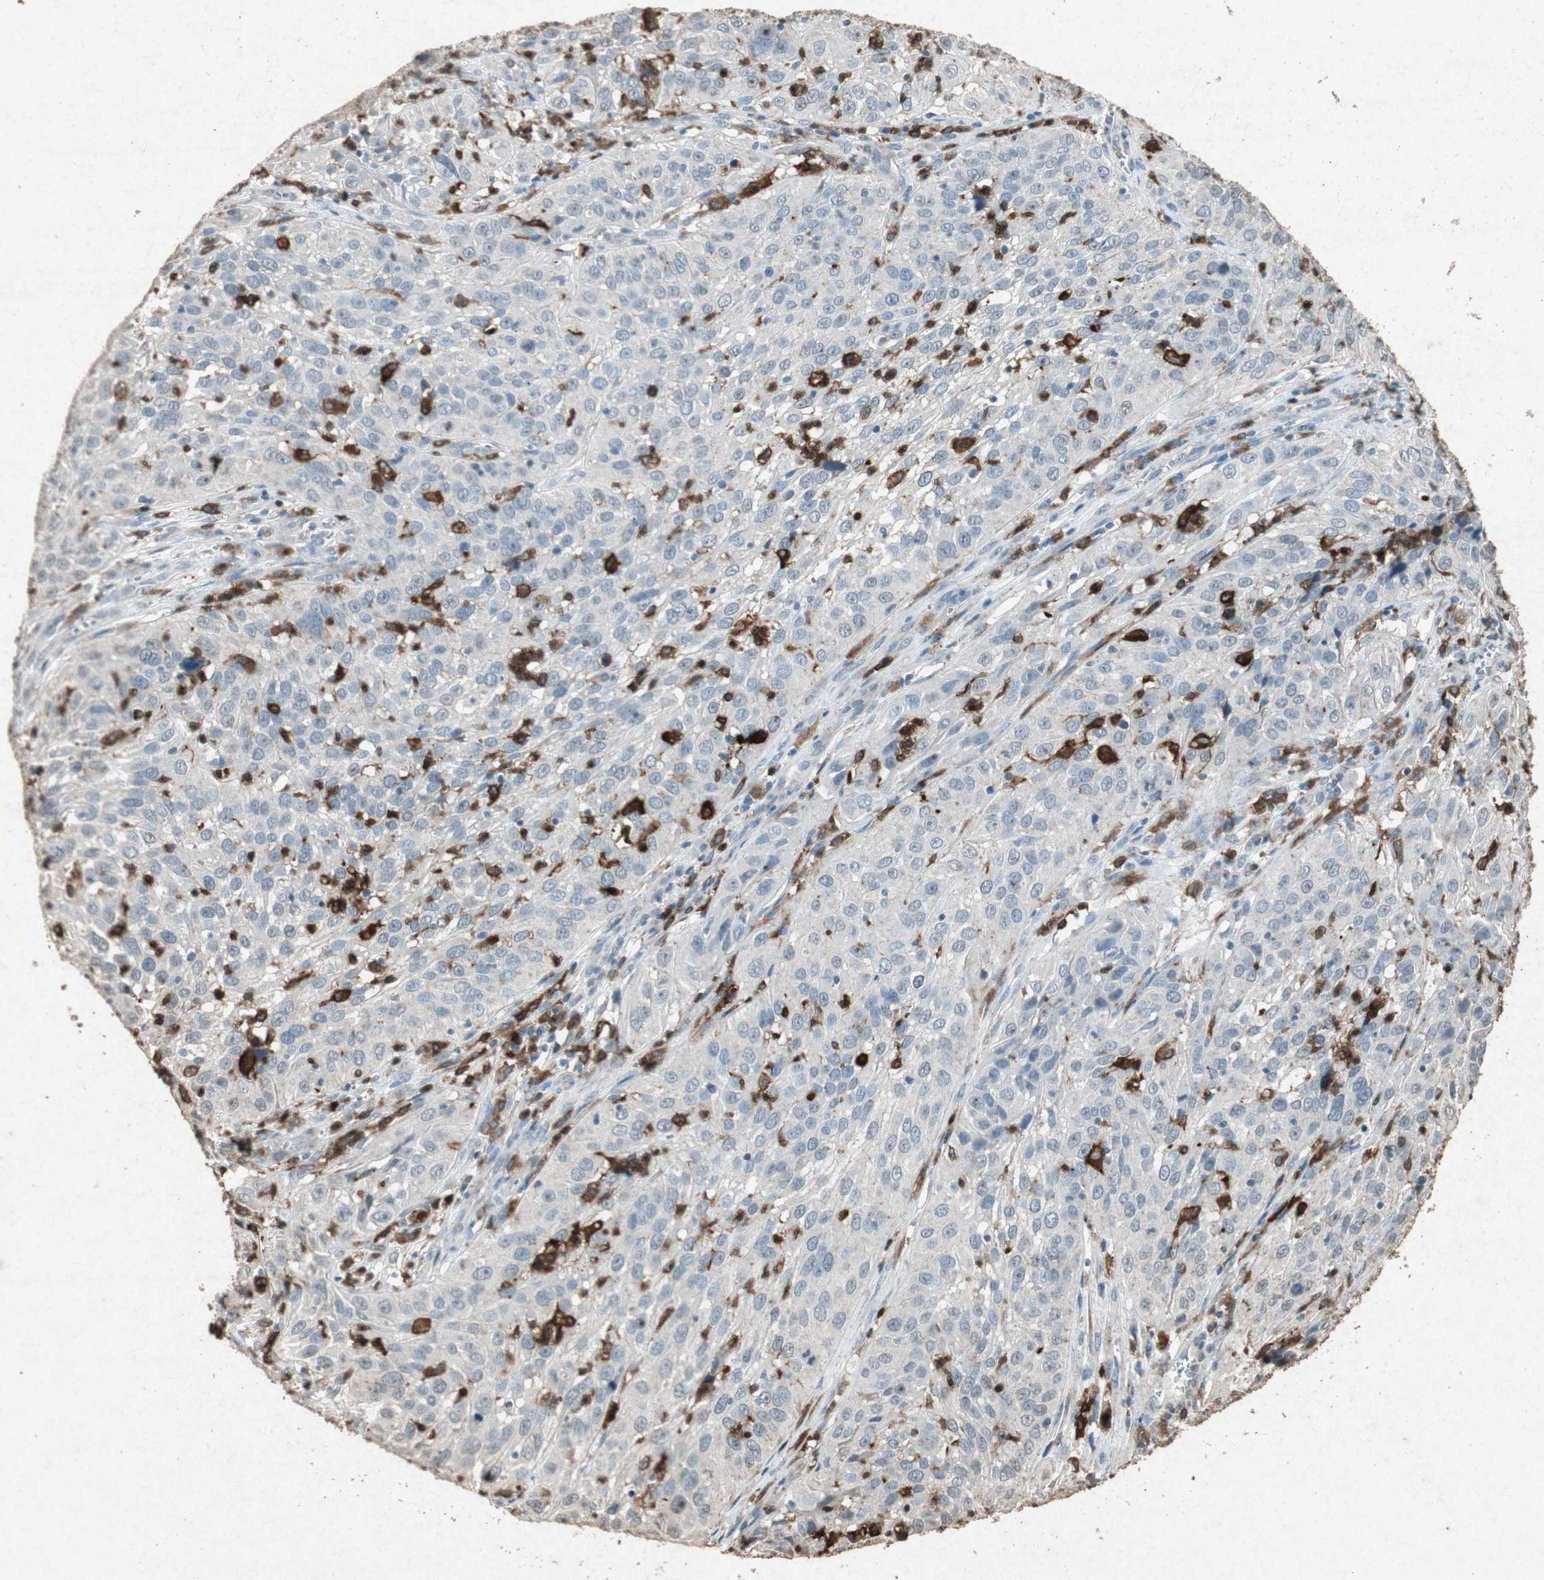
{"staining": {"intensity": "negative", "quantity": "none", "location": "none"}, "tissue": "cervical cancer", "cell_type": "Tumor cells", "image_type": "cancer", "snomed": [{"axis": "morphology", "description": "Squamous cell carcinoma, NOS"}, {"axis": "topography", "description": "Cervix"}], "caption": "Immunohistochemistry (IHC) micrograph of neoplastic tissue: squamous cell carcinoma (cervical) stained with DAB exhibits no significant protein expression in tumor cells.", "gene": "TYROBP", "patient": {"sex": "female", "age": 32}}